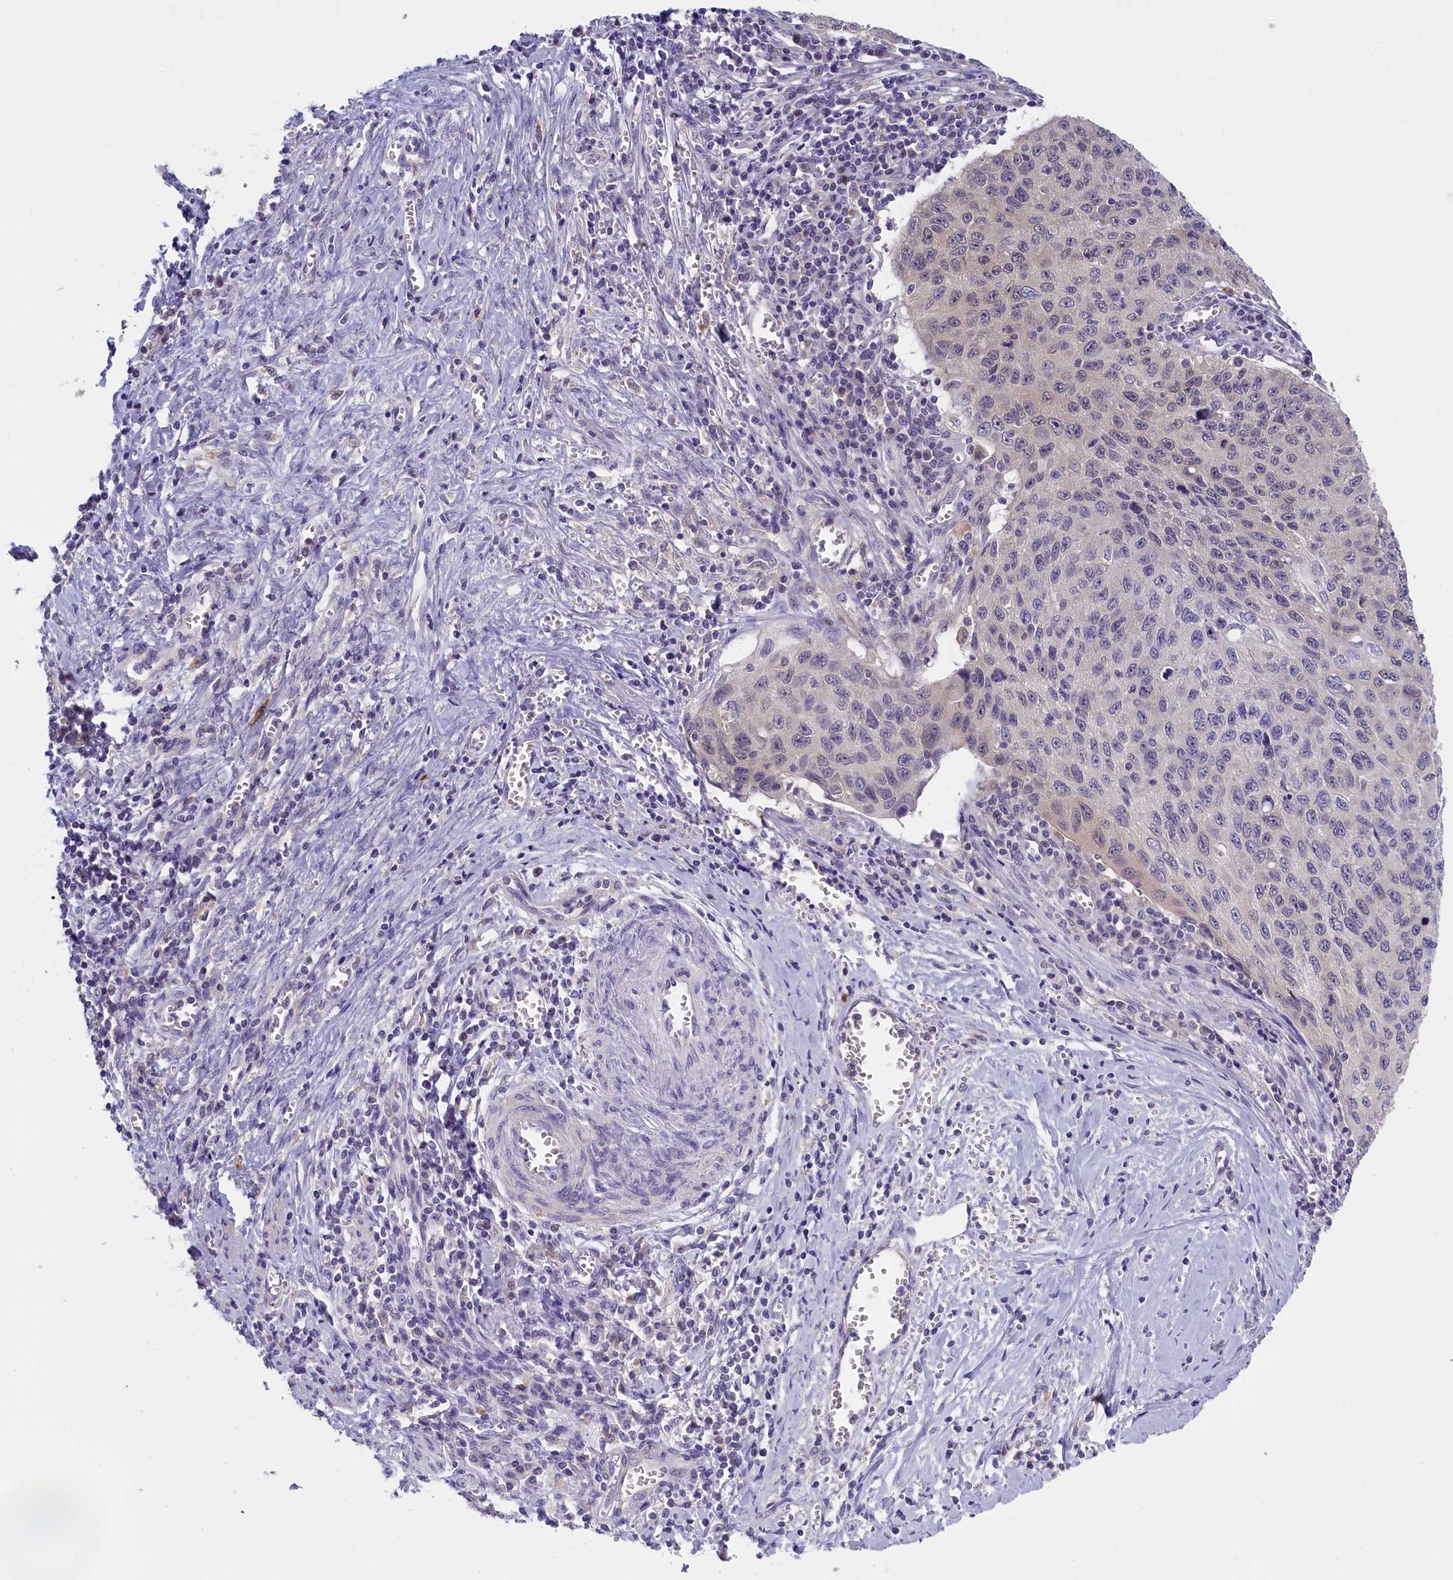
{"staining": {"intensity": "negative", "quantity": "none", "location": "none"}, "tissue": "cervical cancer", "cell_type": "Tumor cells", "image_type": "cancer", "snomed": [{"axis": "morphology", "description": "Squamous cell carcinoma, NOS"}, {"axis": "topography", "description": "Cervix"}], "caption": "An image of squamous cell carcinoma (cervical) stained for a protein exhibits no brown staining in tumor cells.", "gene": "ENPP6", "patient": {"sex": "female", "age": 53}}